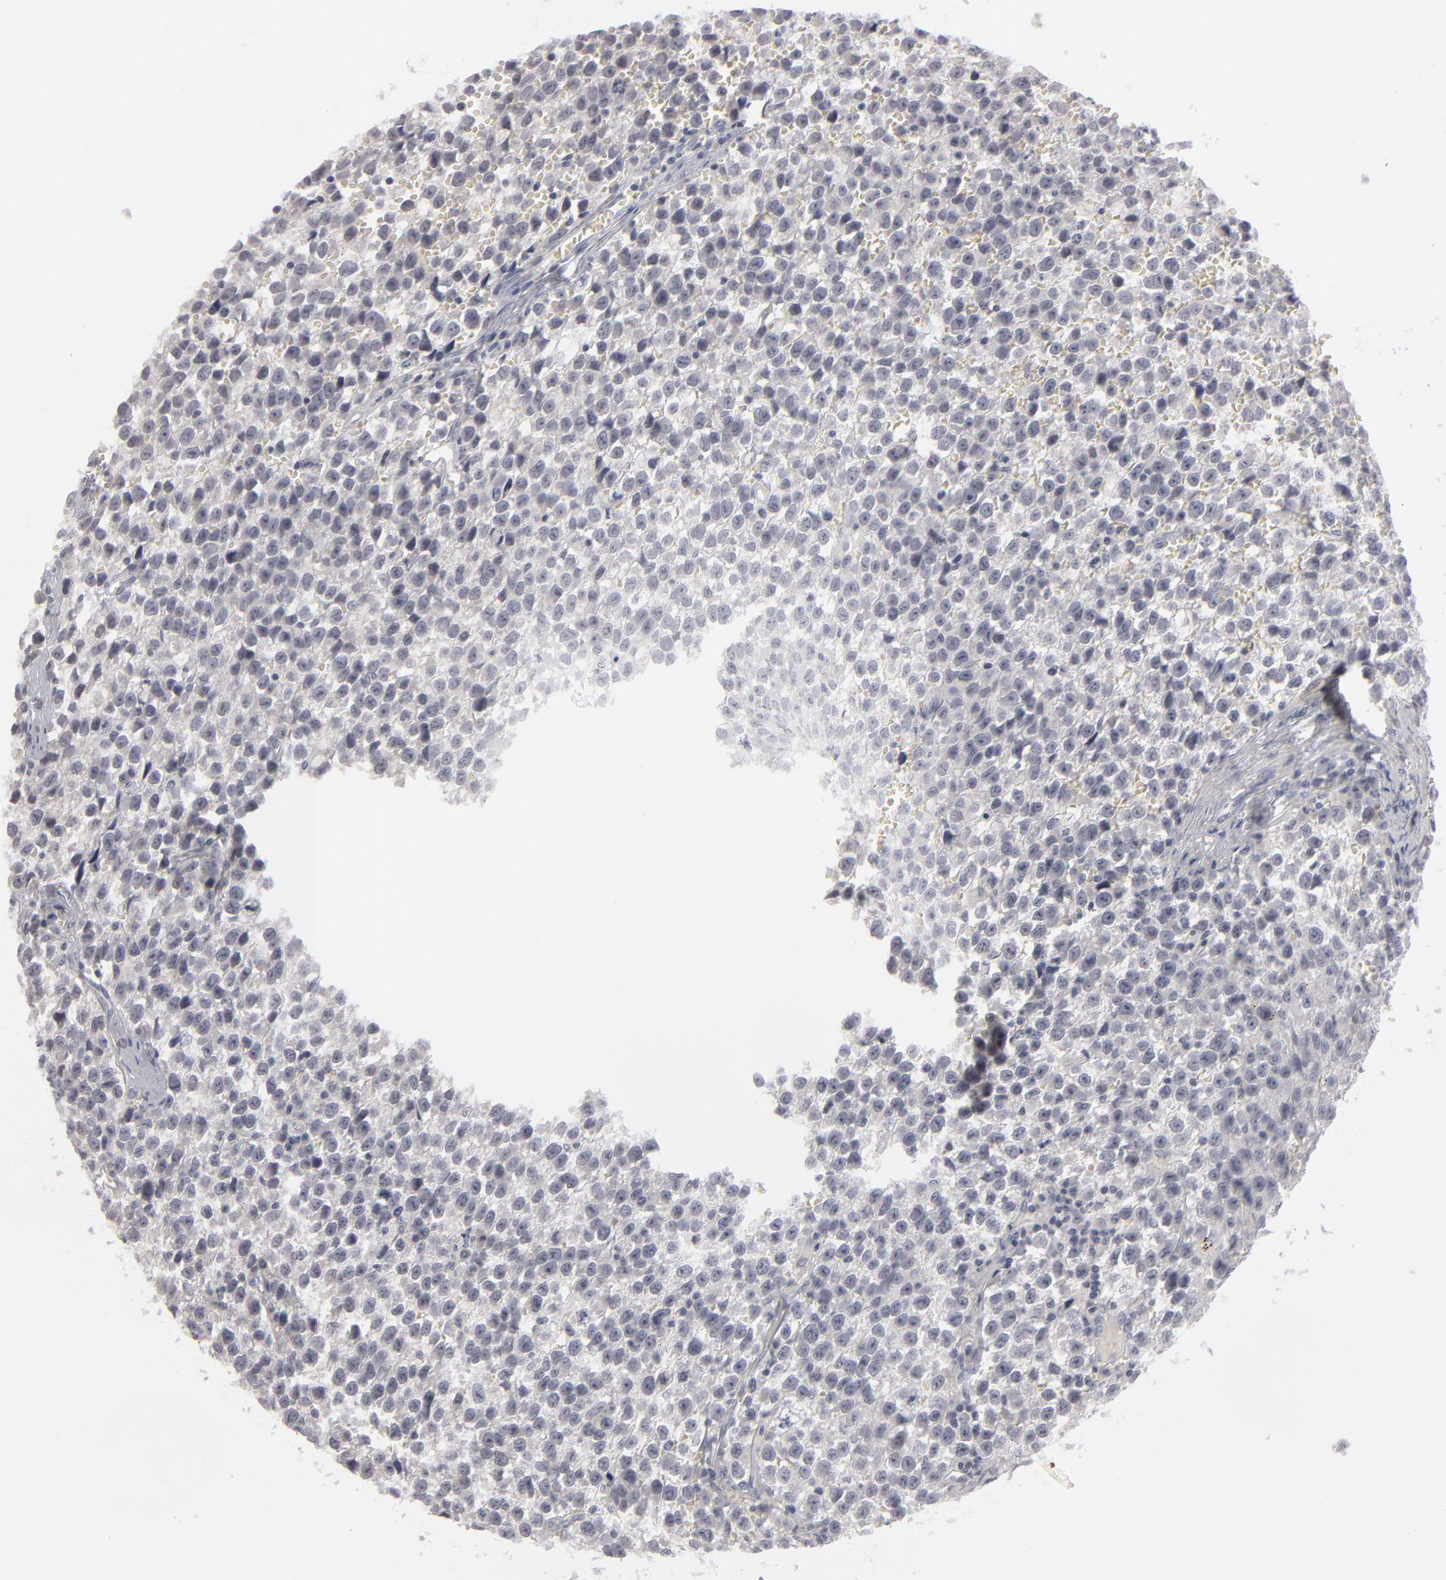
{"staining": {"intensity": "negative", "quantity": "none", "location": "none"}, "tissue": "testis cancer", "cell_type": "Tumor cells", "image_type": "cancer", "snomed": [{"axis": "morphology", "description": "Seminoma, NOS"}, {"axis": "topography", "description": "Testis"}], "caption": "Testis seminoma stained for a protein using IHC shows no staining tumor cells.", "gene": "KIAA1210", "patient": {"sex": "male", "age": 35}}